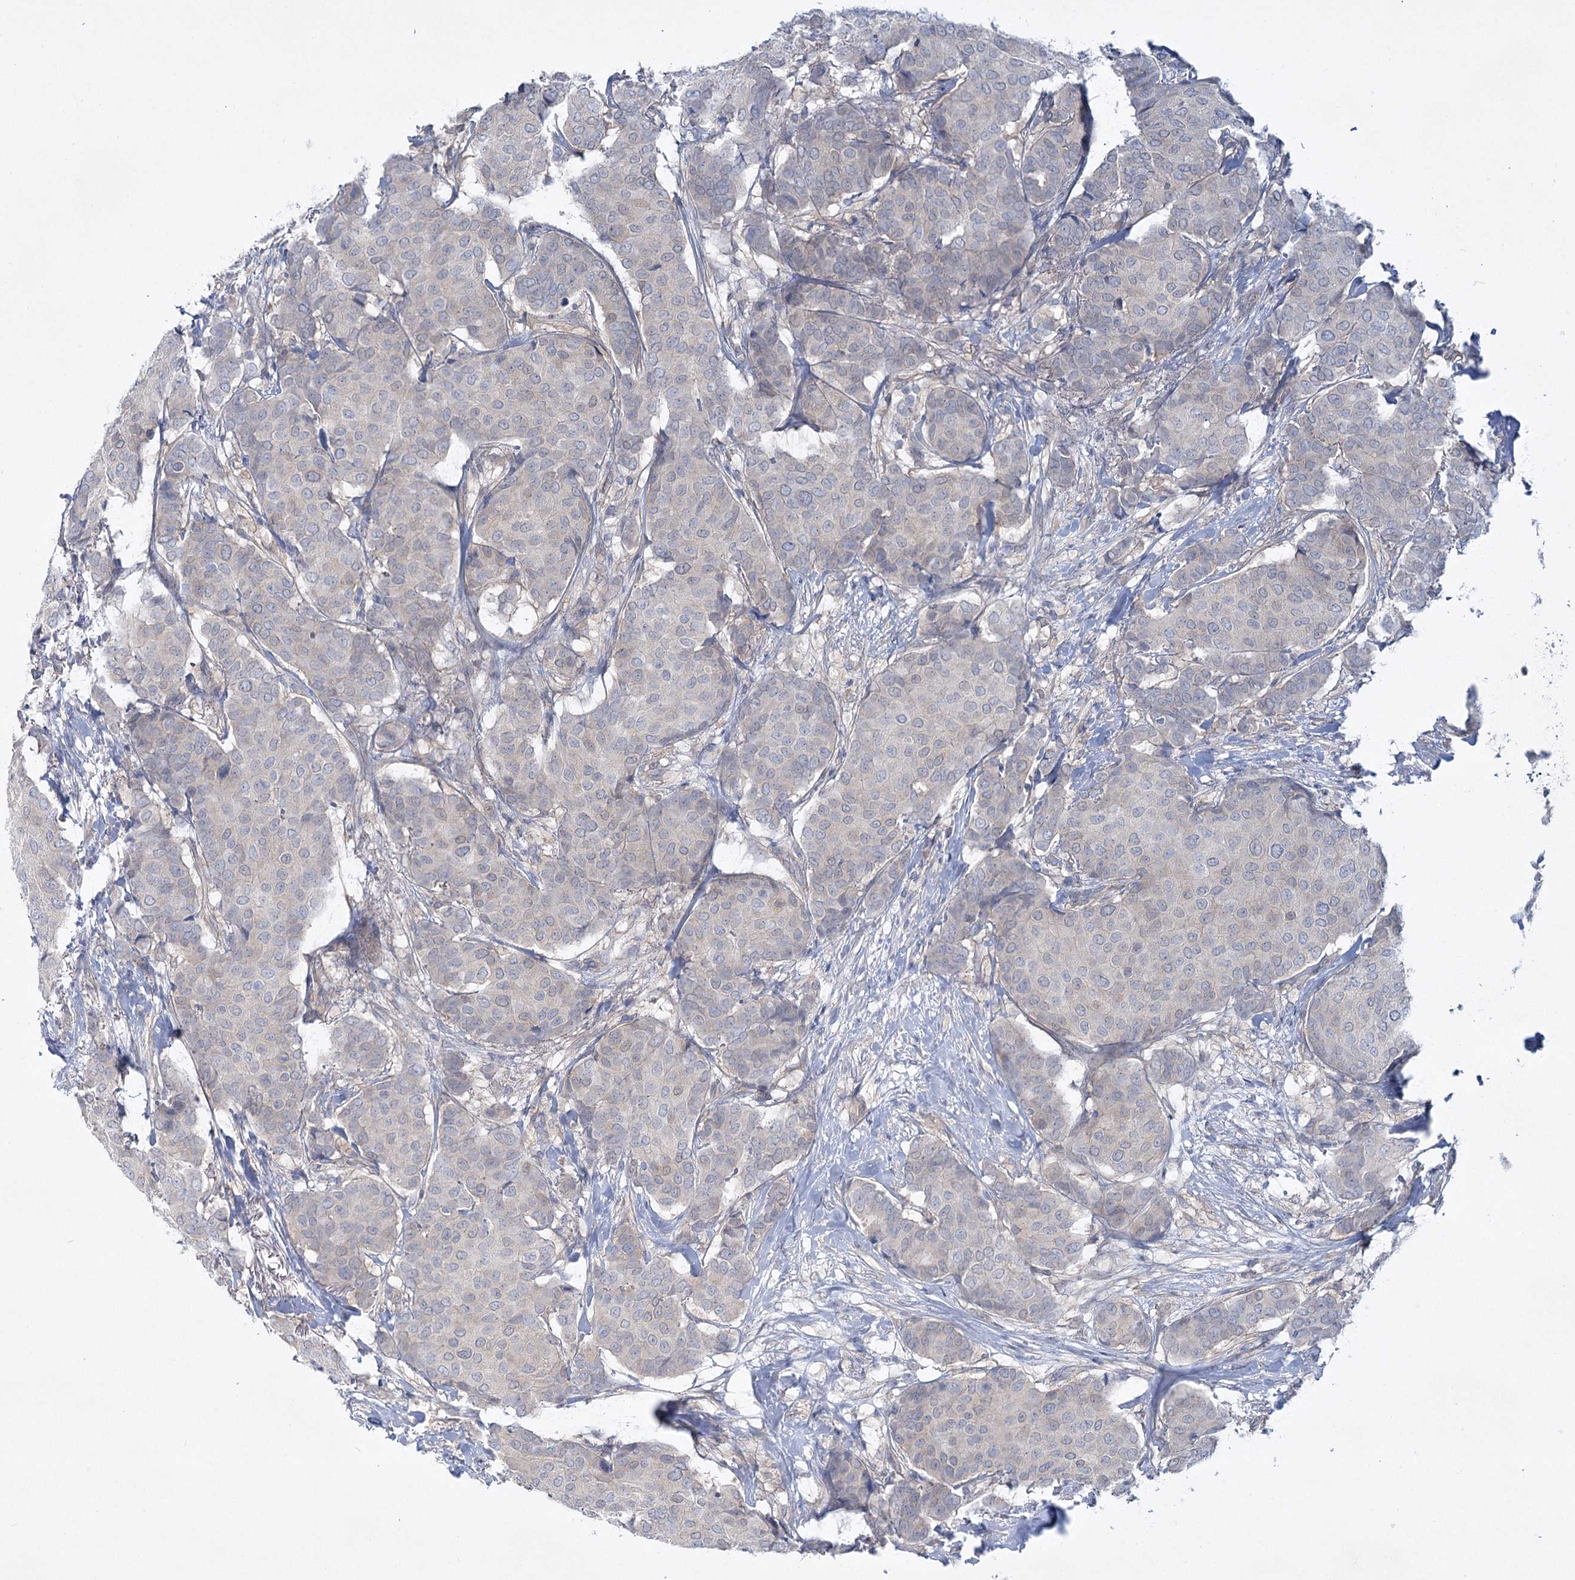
{"staining": {"intensity": "negative", "quantity": "none", "location": "none"}, "tissue": "breast cancer", "cell_type": "Tumor cells", "image_type": "cancer", "snomed": [{"axis": "morphology", "description": "Duct carcinoma"}, {"axis": "topography", "description": "Breast"}], "caption": "Invasive ductal carcinoma (breast) was stained to show a protein in brown. There is no significant staining in tumor cells.", "gene": "AAMDC", "patient": {"sex": "female", "age": 75}}